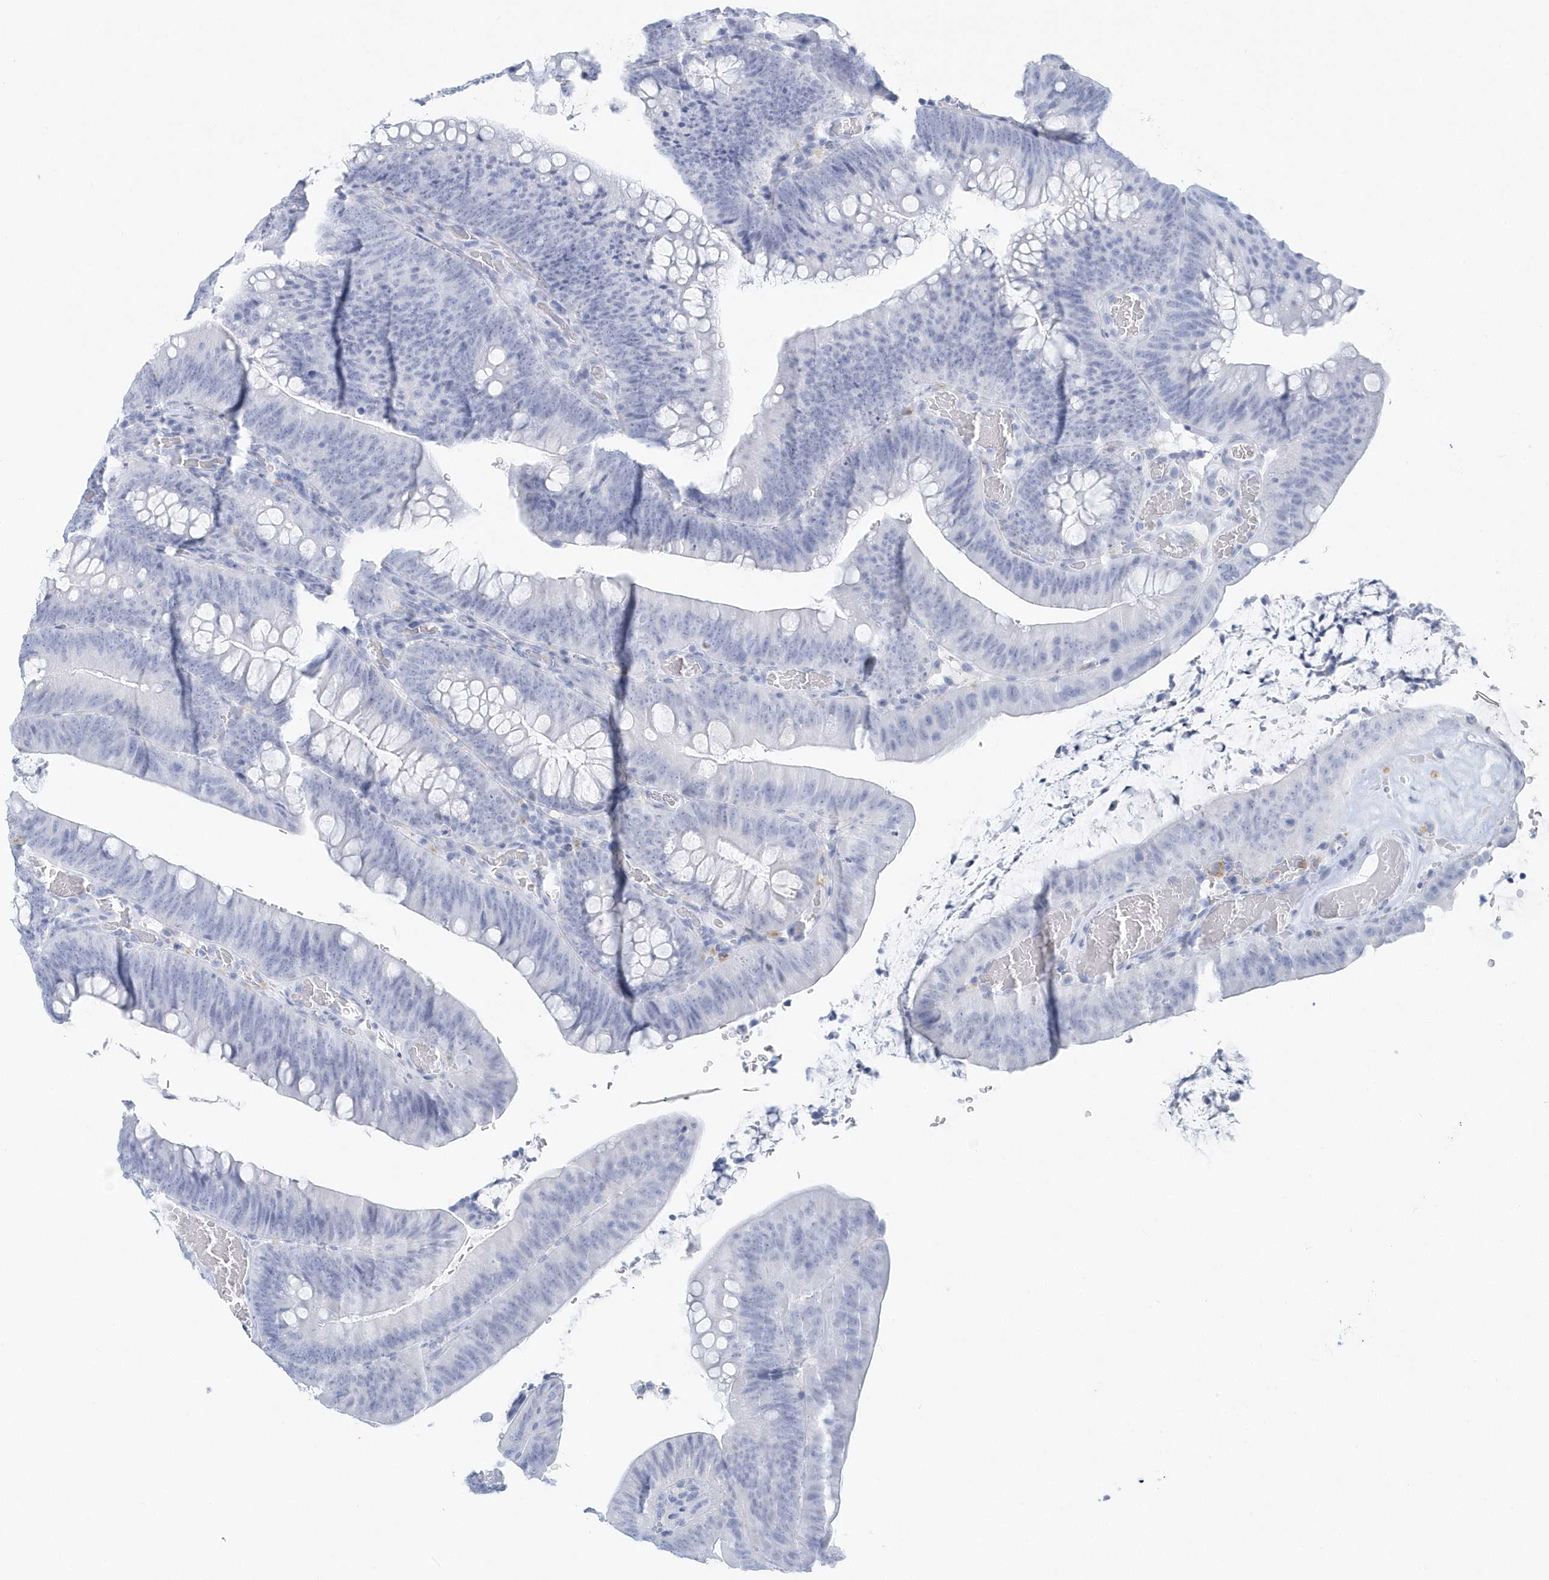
{"staining": {"intensity": "negative", "quantity": "none", "location": "none"}, "tissue": "colorectal cancer", "cell_type": "Tumor cells", "image_type": "cancer", "snomed": [{"axis": "morphology", "description": "Normal tissue, NOS"}, {"axis": "topography", "description": "Colon"}], "caption": "An immunohistochemistry (IHC) image of colorectal cancer is shown. There is no staining in tumor cells of colorectal cancer.", "gene": "PTPRO", "patient": {"sex": "female", "age": 82}}